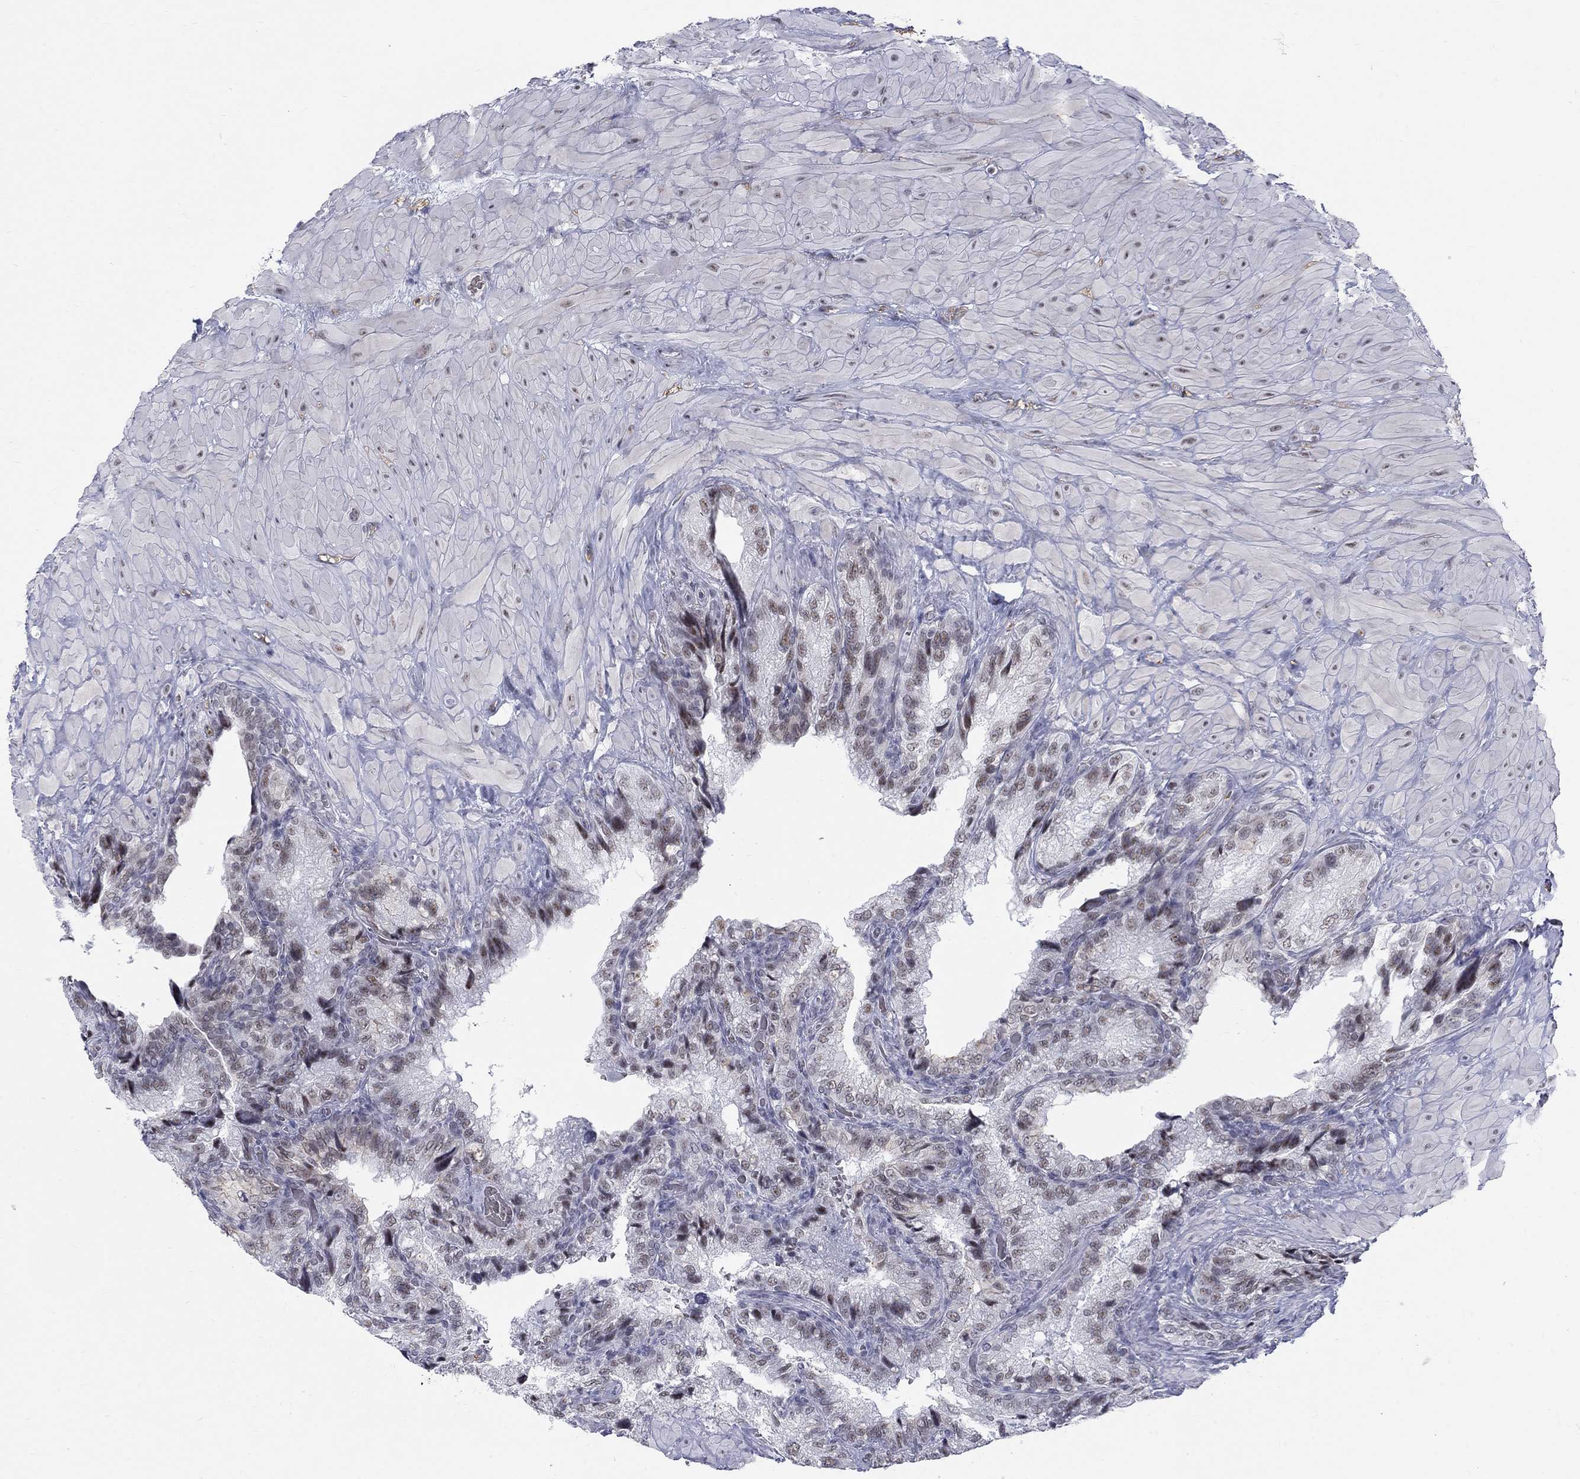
{"staining": {"intensity": "weak", "quantity": "<25%", "location": "nuclear"}, "tissue": "prostate cancer", "cell_type": "Tumor cells", "image_type": "cancer", "snomed": [{"axis": "morphology", "description": "Adenocarcinoma, NOS"}, {"axis": "topography", "description": "Prostate and seminal vesicle, NOS"}], "caption": "Human prostate cancer stained for a protein using immunohistochemistry (IHC) displays no expression in tumor cells.", "gene": "DMTN", "patient": {"sex": "male", "age": 62}}